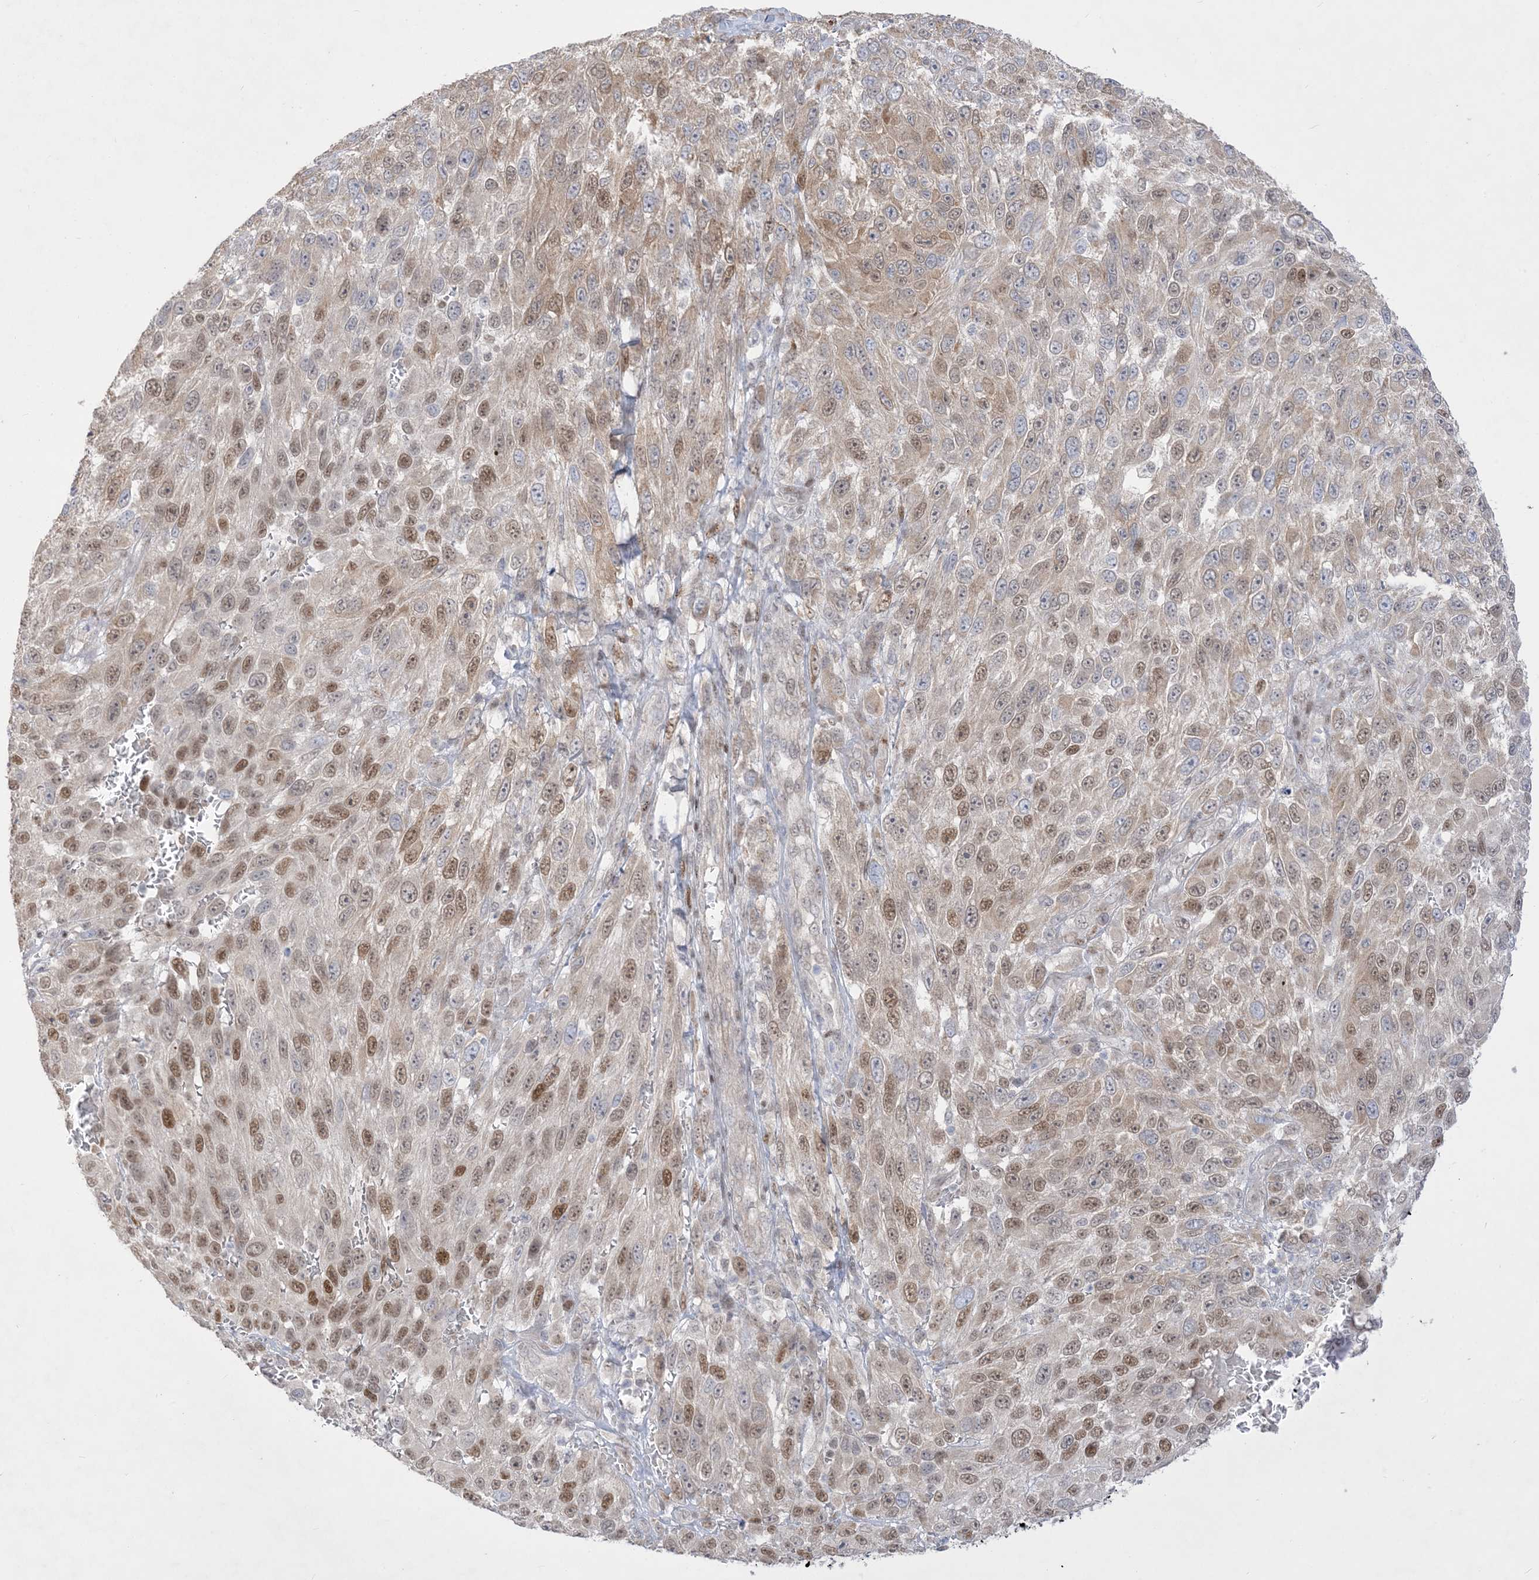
{"staining": {"intensity": "moderate", "quantity": "25%-75%", "location": "nuclear"}, "tissue": "melanoma", "cell_type": "Tumor cells", "image_type": "cancer", "snomed": [{"axis": "morphology", "description": "Malignant melanoma, NOS"}, {"axis": "topography", "description": "Skin"}], "caption": "A brown stain highlights moderate nuclear staining of a protein in human malignant melanoma tumor cells. The protein of interest is shown in brown color, while the nuclei are stained blue.", "gene": "BHLHE40", "patient": {"sex": "female", "age": 96}}